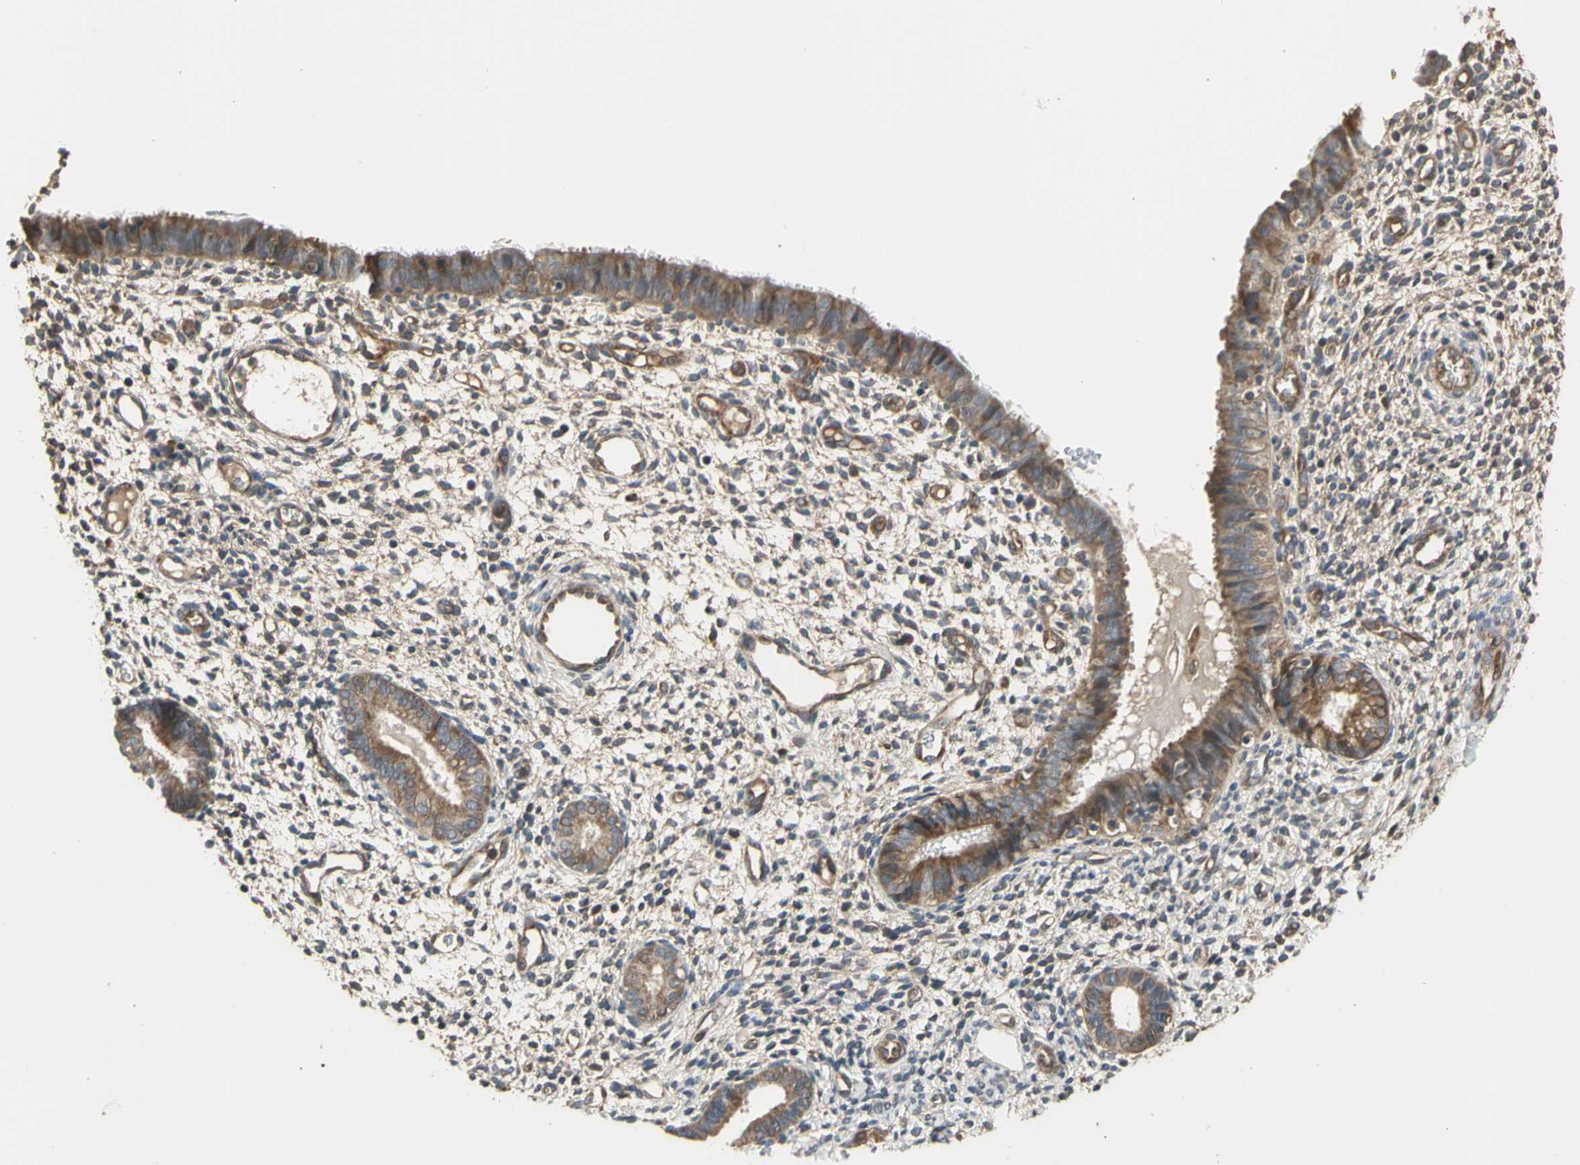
{"staining": {"intensity": "weak", "quantity": "25%-75%", "location": "cytoplasmic/membranous"}, "tissue": "endometrium", "cell_type": "Cells in endometrial stroma", "image_type": "normal", "snomed": [{"axis": "morphology", "description": "Normal tissue, NOS"}, {"axis": "topography", "description": "Endometrium"}], "caption": "A low amount of weak cytoplasmic/membranous staining is present in approximately 25%-75% of cells in endometrial stroma in normal endometrium. Nuclei are stained in blue.", "gene": "EFNB2", "patient": {"sex": "female", "age": 61}}